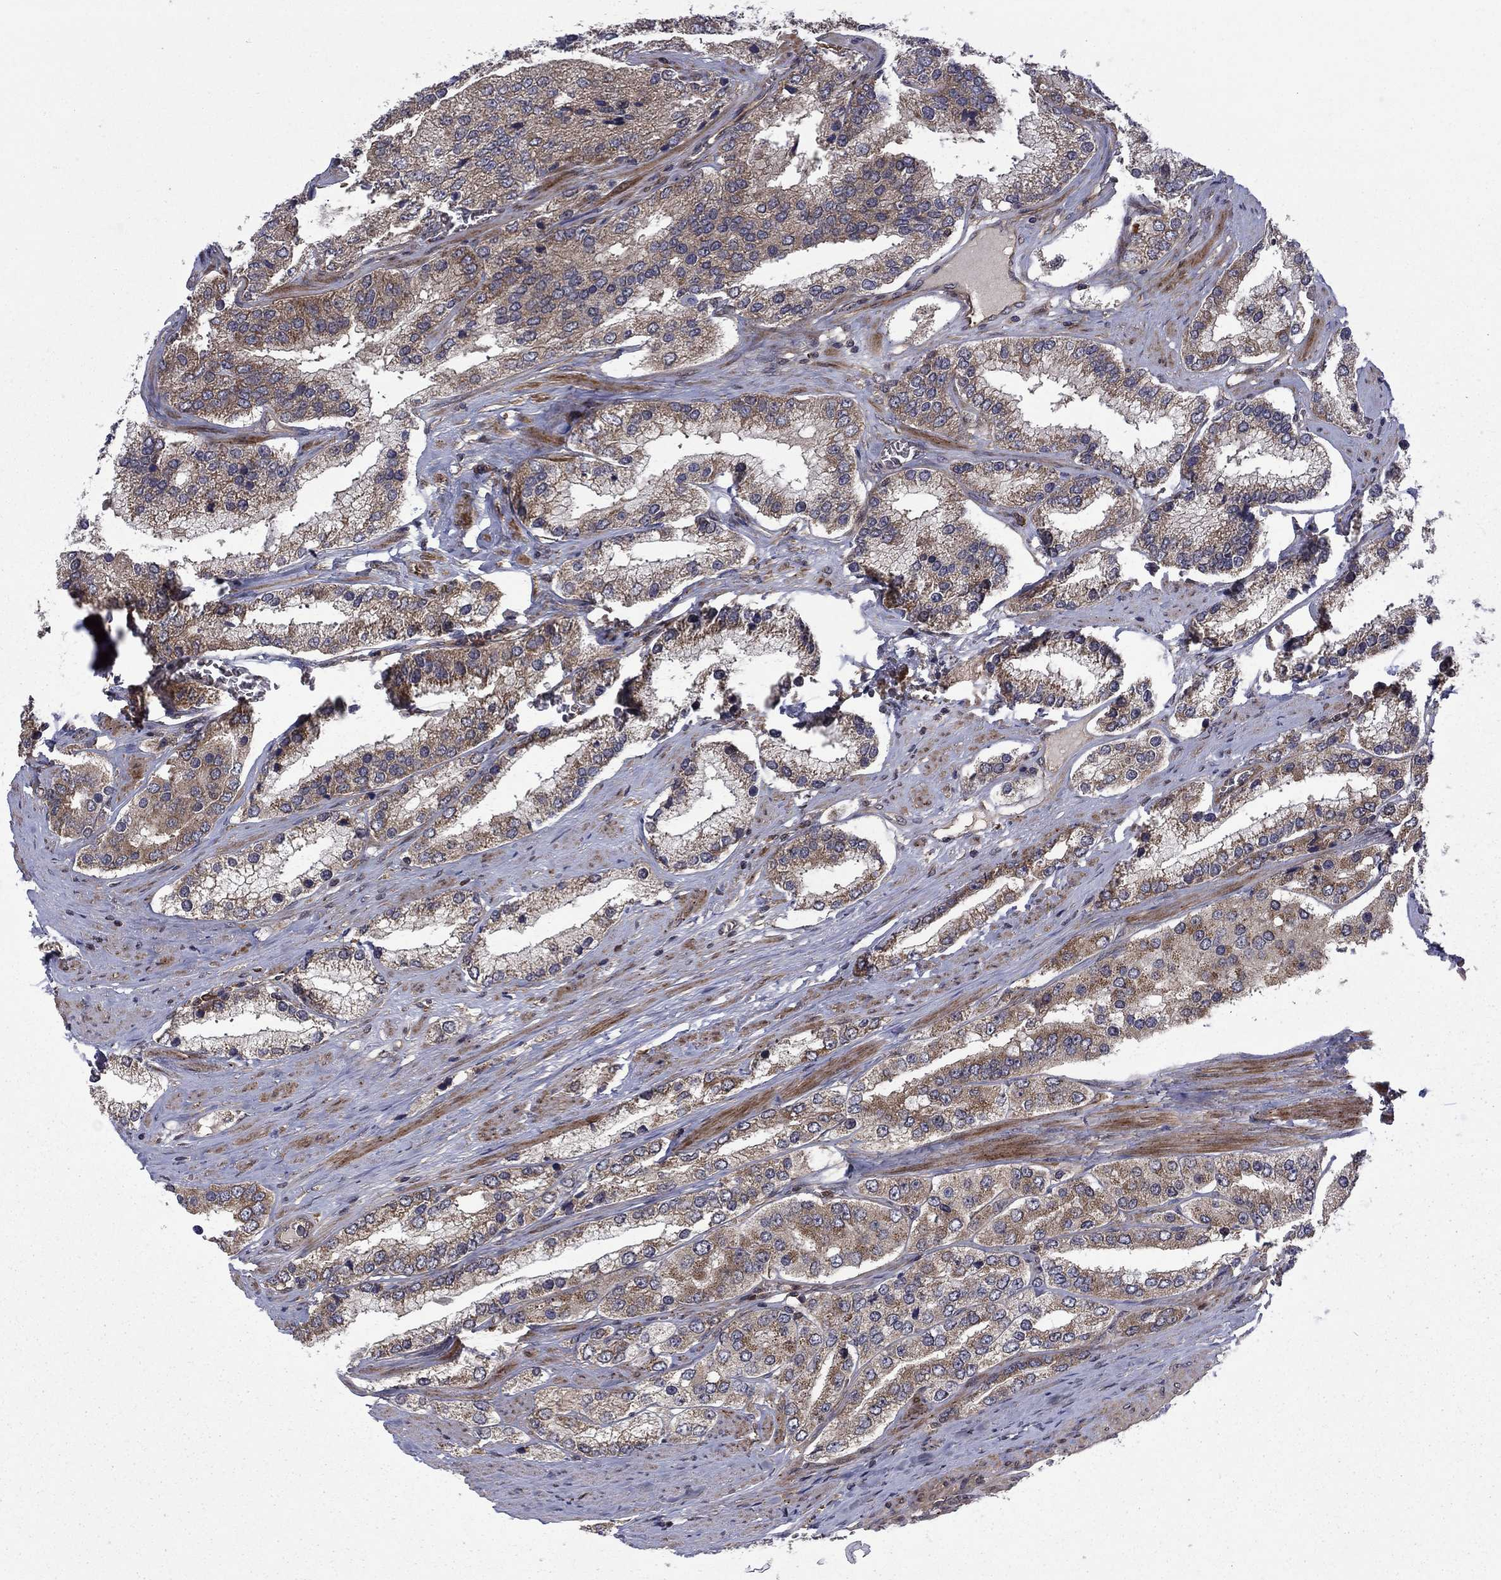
{"staining": {"intensity": "weak", "quantity": ">75%", "location": "cytoplasmic/membranous"}, "tissue": "prostate cancer", "cell_type": "Tumor cells", "image_type": "cancer", "snomed": [{"axis": "morphology", "description": "Adenocarcinoma, Low grade"}, {"axis": "topography", "description": "Prostate"}], "caption": "Tumor cells demonstrate weak cytoplasmic/membranous staining in approximately >75% of cells in prostate adenocarcinoma (low-grade). The staining was performed using DAB (3,3'-diaminobenzidine) to visualize the protein expression in brown, while the nuclei were stained in blue with hematoxylin (Magnification: 20x).", "gene": "HDAC4", "patient": {"sex": "male", "age": 69}}